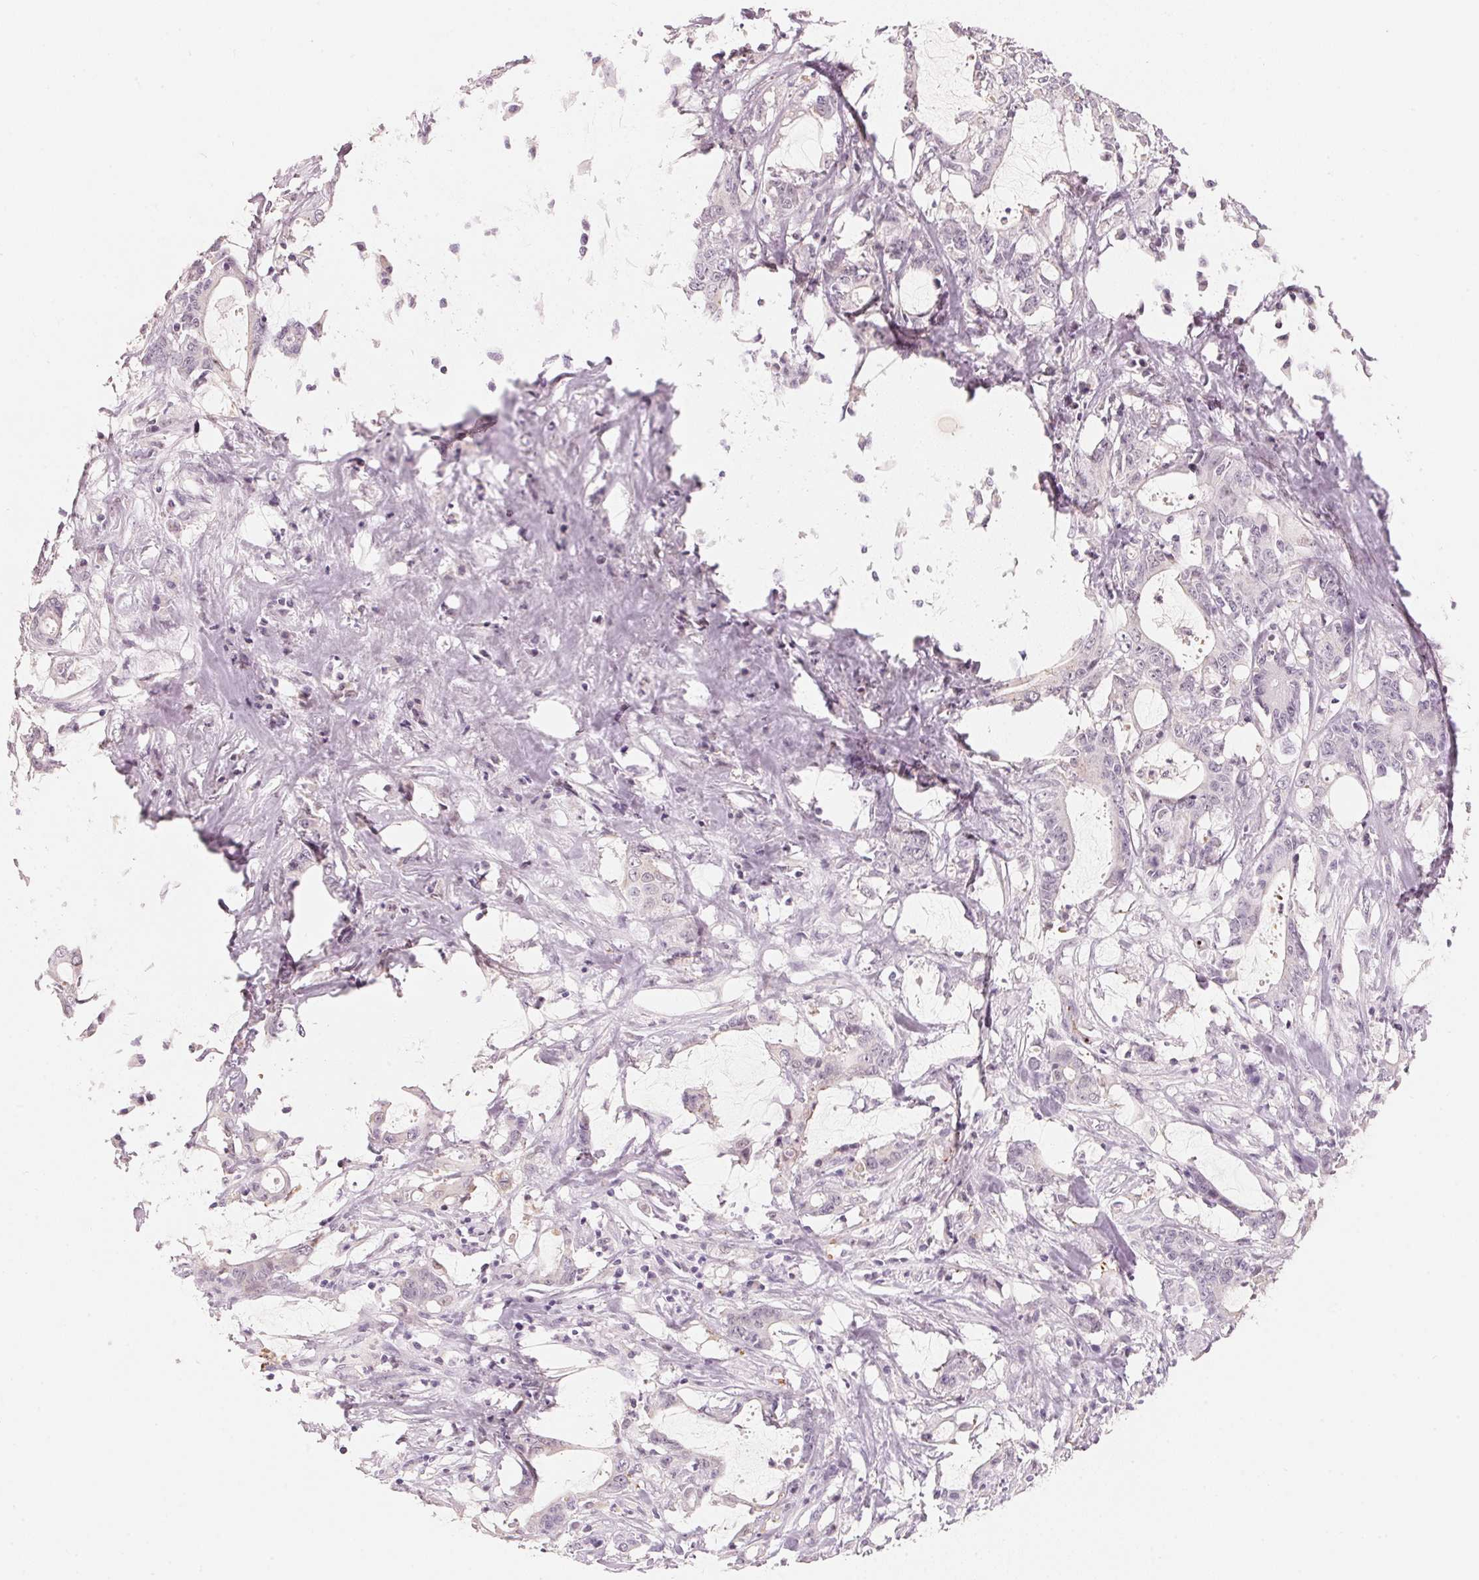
{"staining": {"intensity": "negative", "quantity": "none", "location": "none"}, "tissue": "stomach cancer", "cell_type": "Tumor cells", "image_type": "cancer", "snomed": [{"axis": "morphology", "description": "Adenocarcinoma, NOS"}, {"axis": "topography", "description": "Stomach, upper"}], "caption": "A high-resolution micrograph shows IHC staining of stomach cancer, which reveals no significant expression in tumor cells.", "gene": "ARHGAP22", "patient": {"sex": "male", "age": 68}}